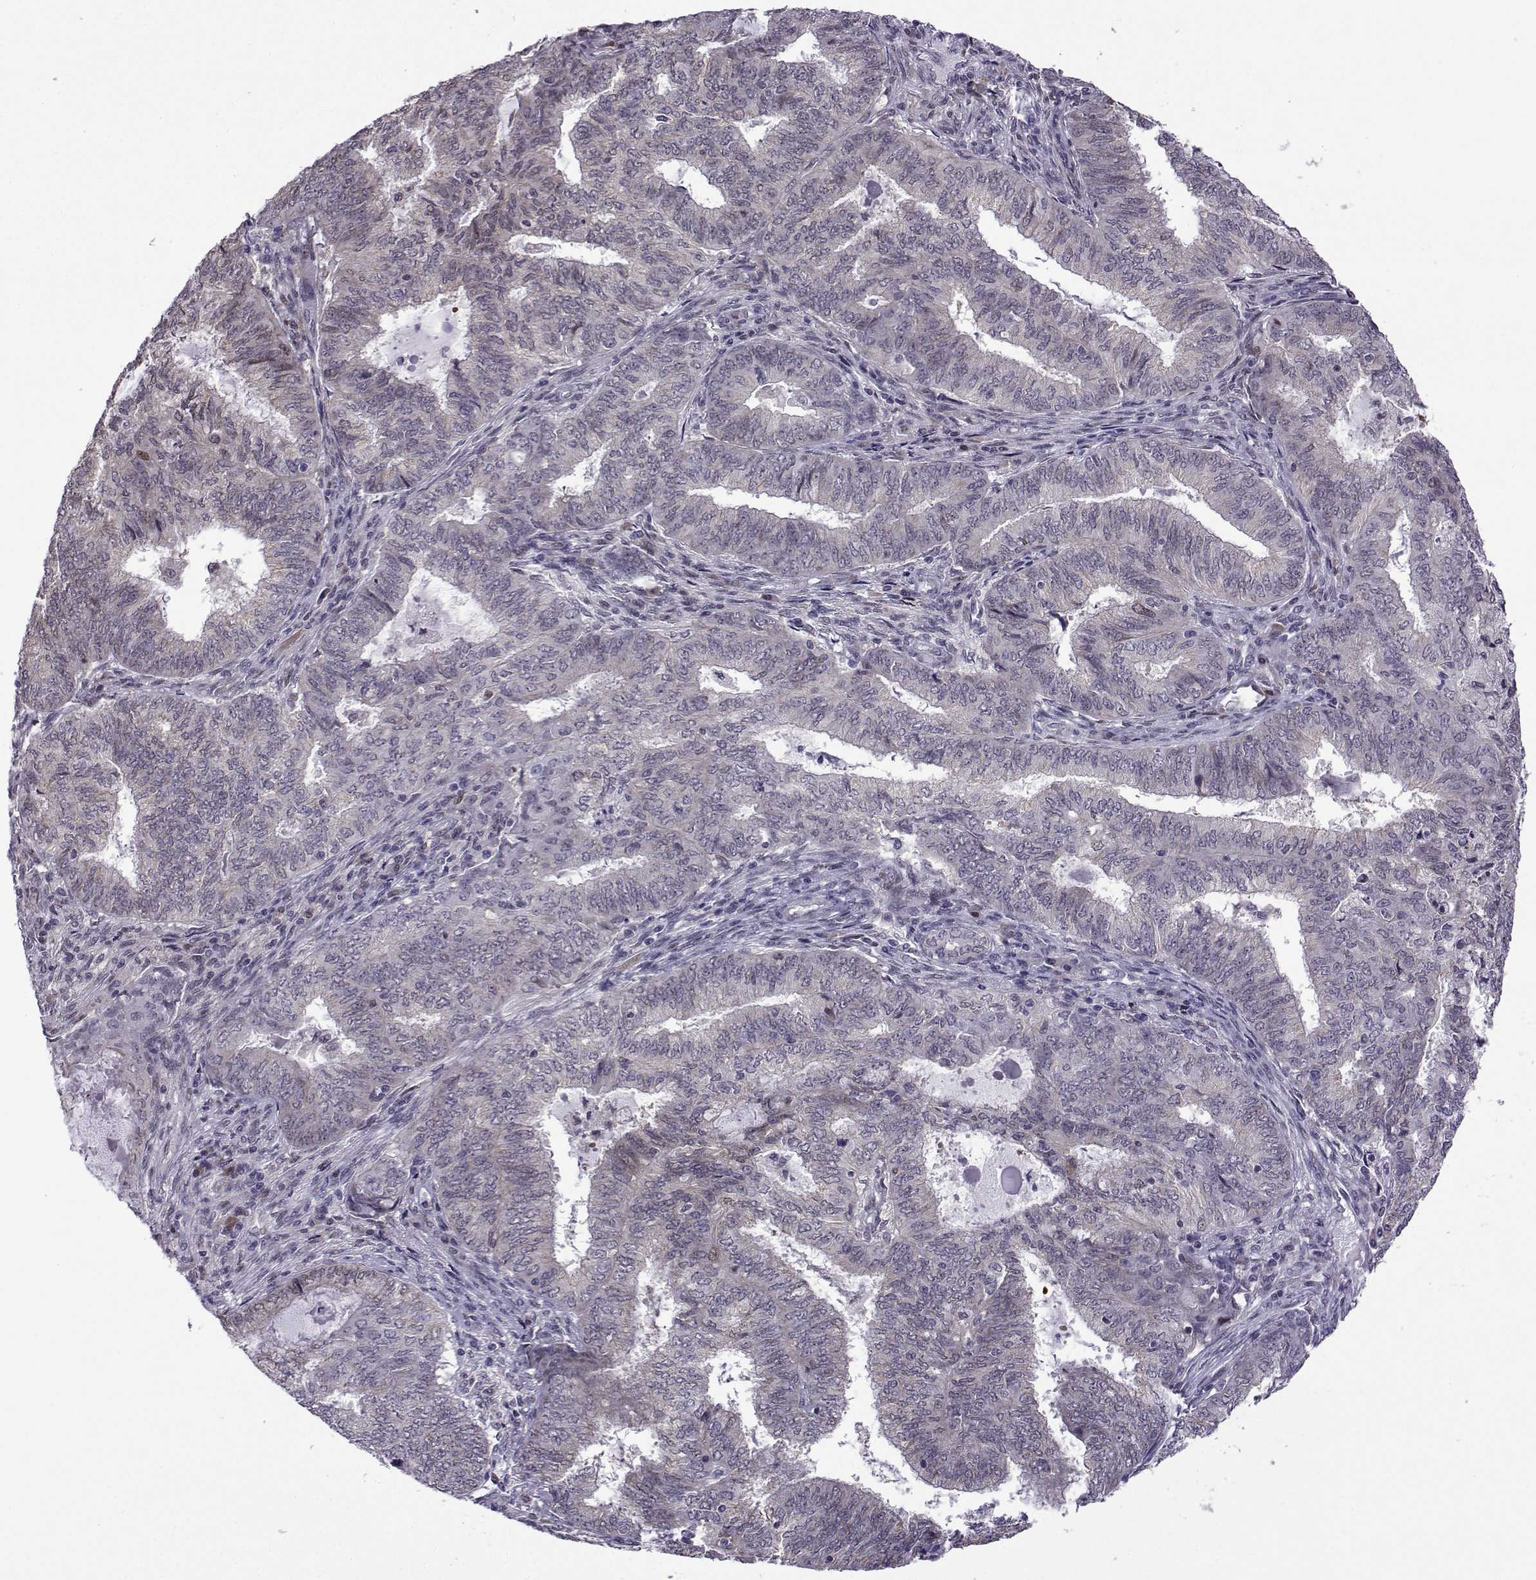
{"staining": {"intensity": "weak", "quantity": "<25%", "location": "cytoplasmic/membranous"}, "tissue": "endometrial cancer", "cell_type": "Tumor cells", "image_type": "cancer", "snomed": [{"axis": "morphology", "description": "Adenocarcinoma, NOS"}, {"axis": "topography", "description": "Endometrium"}], "caption": "There is no significant positivity in tumor cells of endometrial cancer (adenocarcinoma).", "gene": "FGF3", "patient": {"sex": "female", "age": 62}}